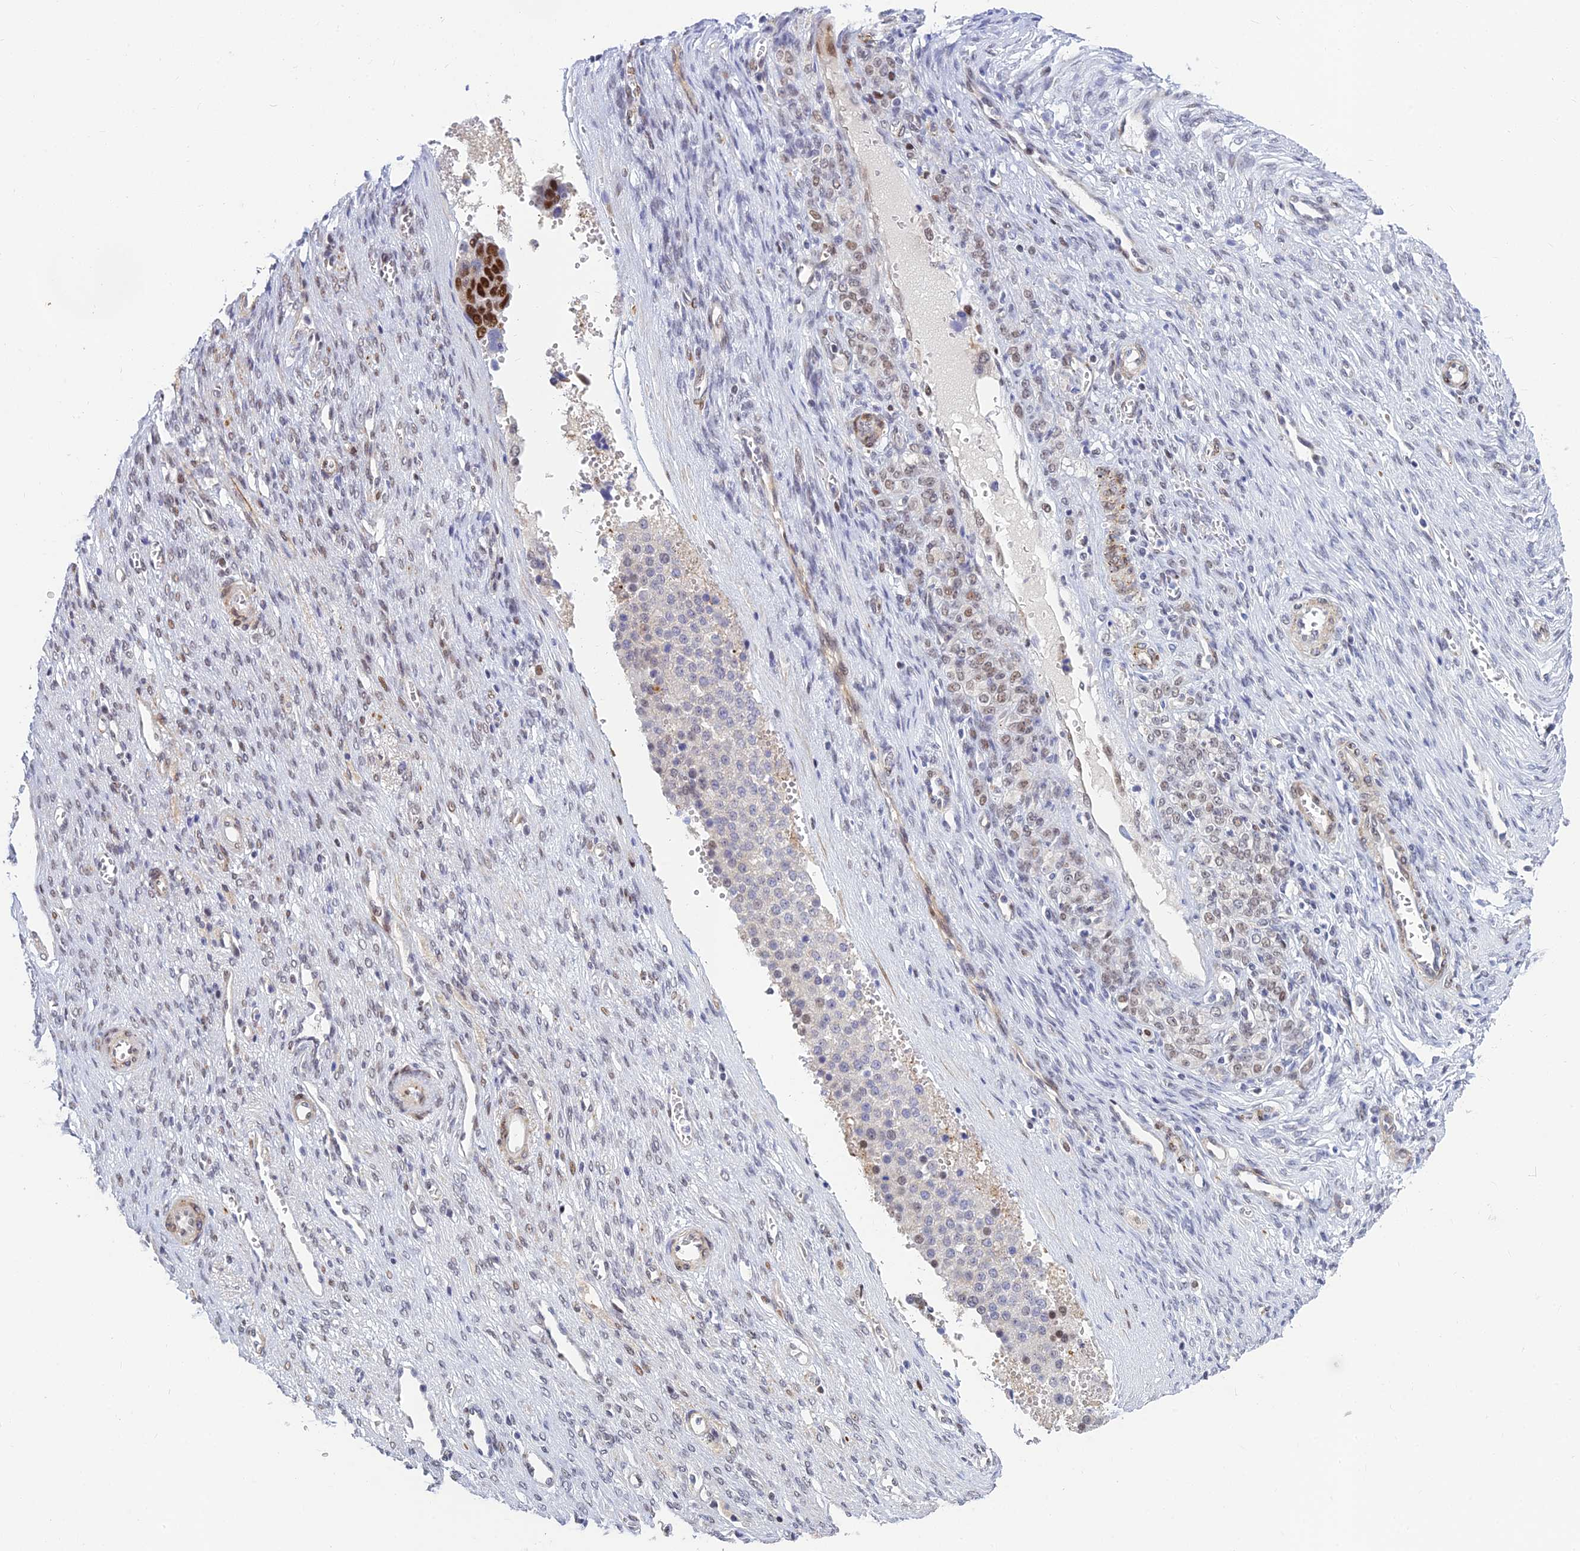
{"staining": {"intensity": "strong", "quantity": "25%-75%", "location": "nuclear"}, "tissue": "ovarian cancer", "cell_type": "Tumor cells", "image_type": "cancer", "snomed": [{"axis": "morphology", "description": "Cystadenocarcinoma, serous, NOS"}, {"axis": "topography", "description": "Ovary"}], "caption": "Human serous cystadenocarcinoma (ovarian) stained with a protein marker exhibits strong staining in tumor cells.", "gene": "CLK4", "patient": {"sex": "female", "age": 44}}